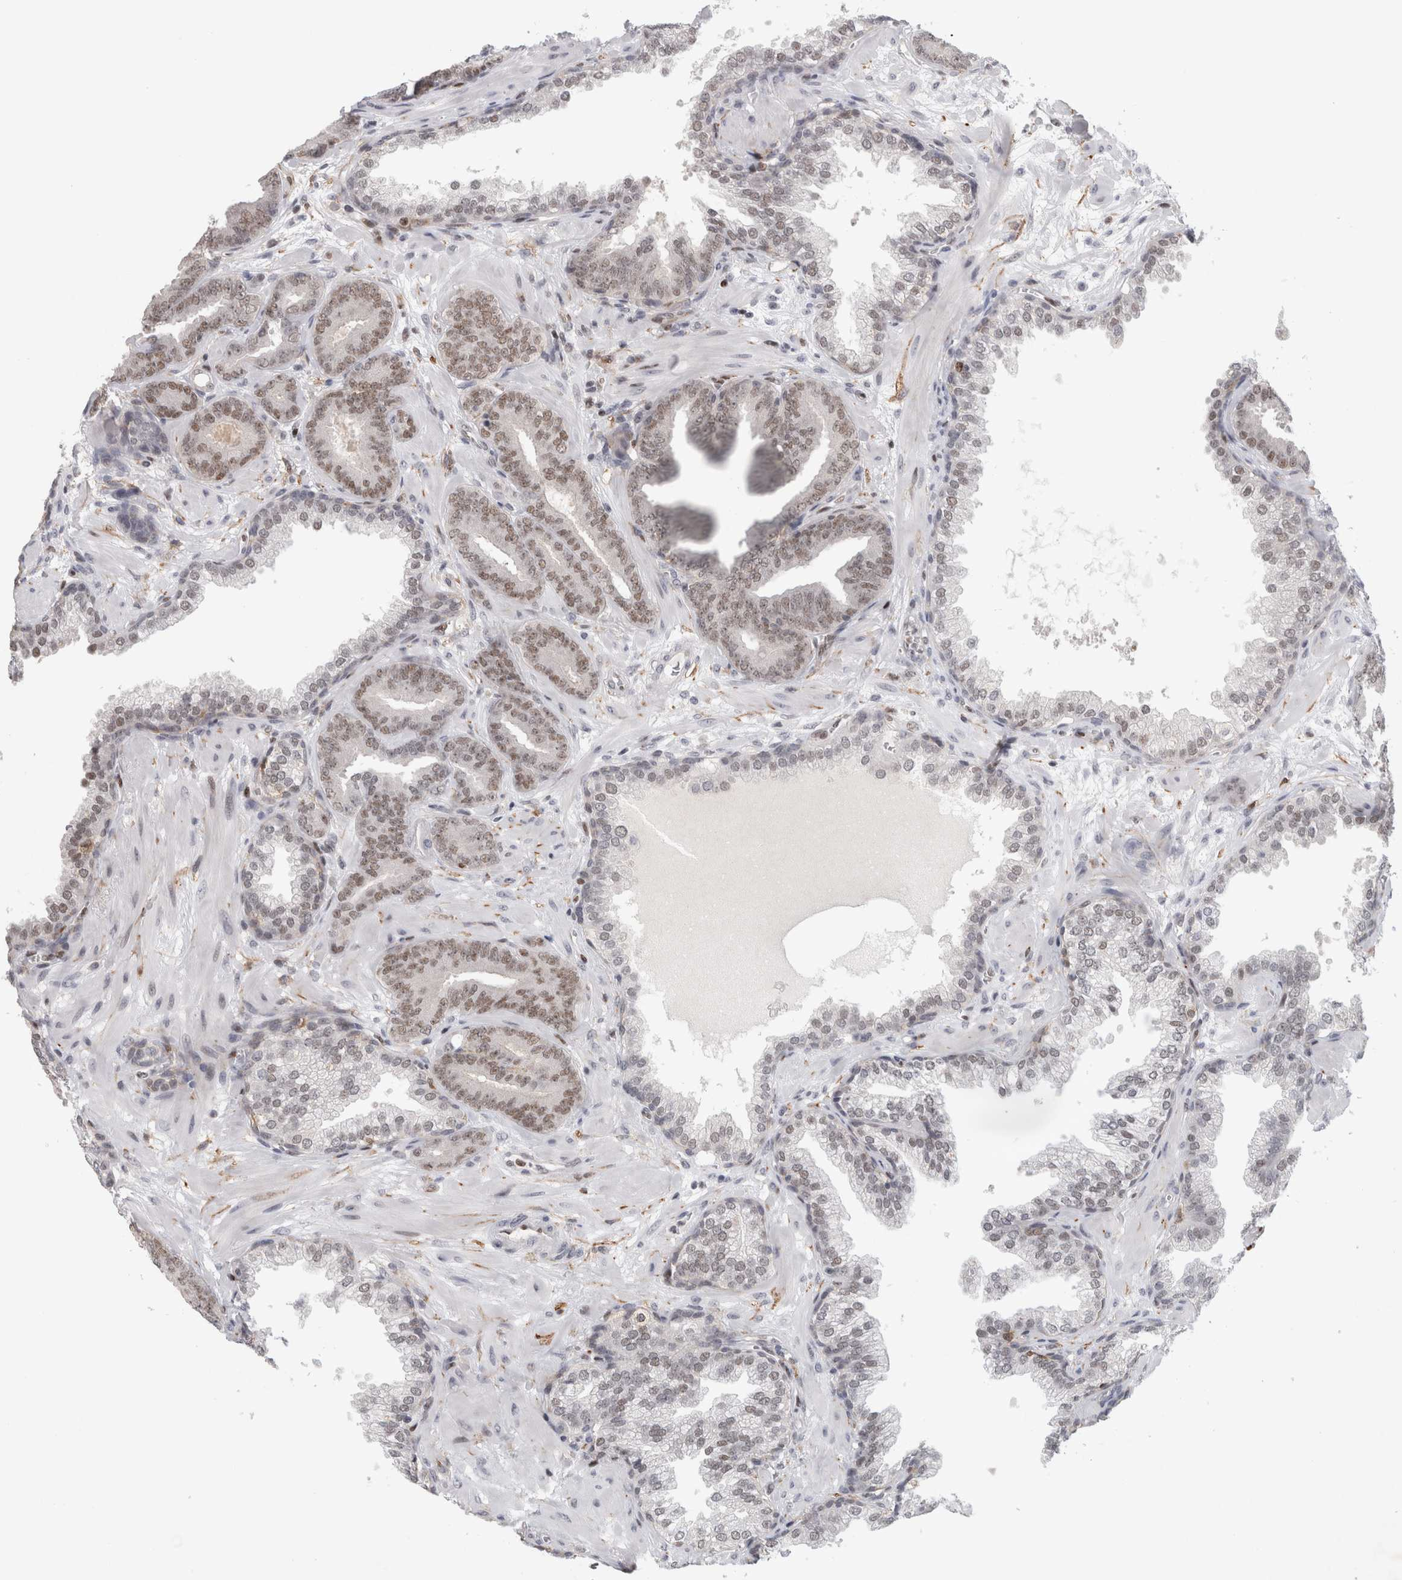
{"staining": {"intensity": "weak", "quantity": "25%-75%", "location": "nuclear"}, "tissue": "prostate cancer", "cell_type": "Tumor cells", "image_type": "cancer", "snomed": [{"axis": "morphology", "description": "Adenocarcinoma, Low grade"}, {"axis": "topography", "description": "Prostate"}], "caption": "Prostate low-grade adenocarcinoma stained with a brown dye reveals weak nuclear positive expression in about 25%-75% of tumor cells.", "gene": "SRARP", "patient": {"sex": "male", "age": 62}}